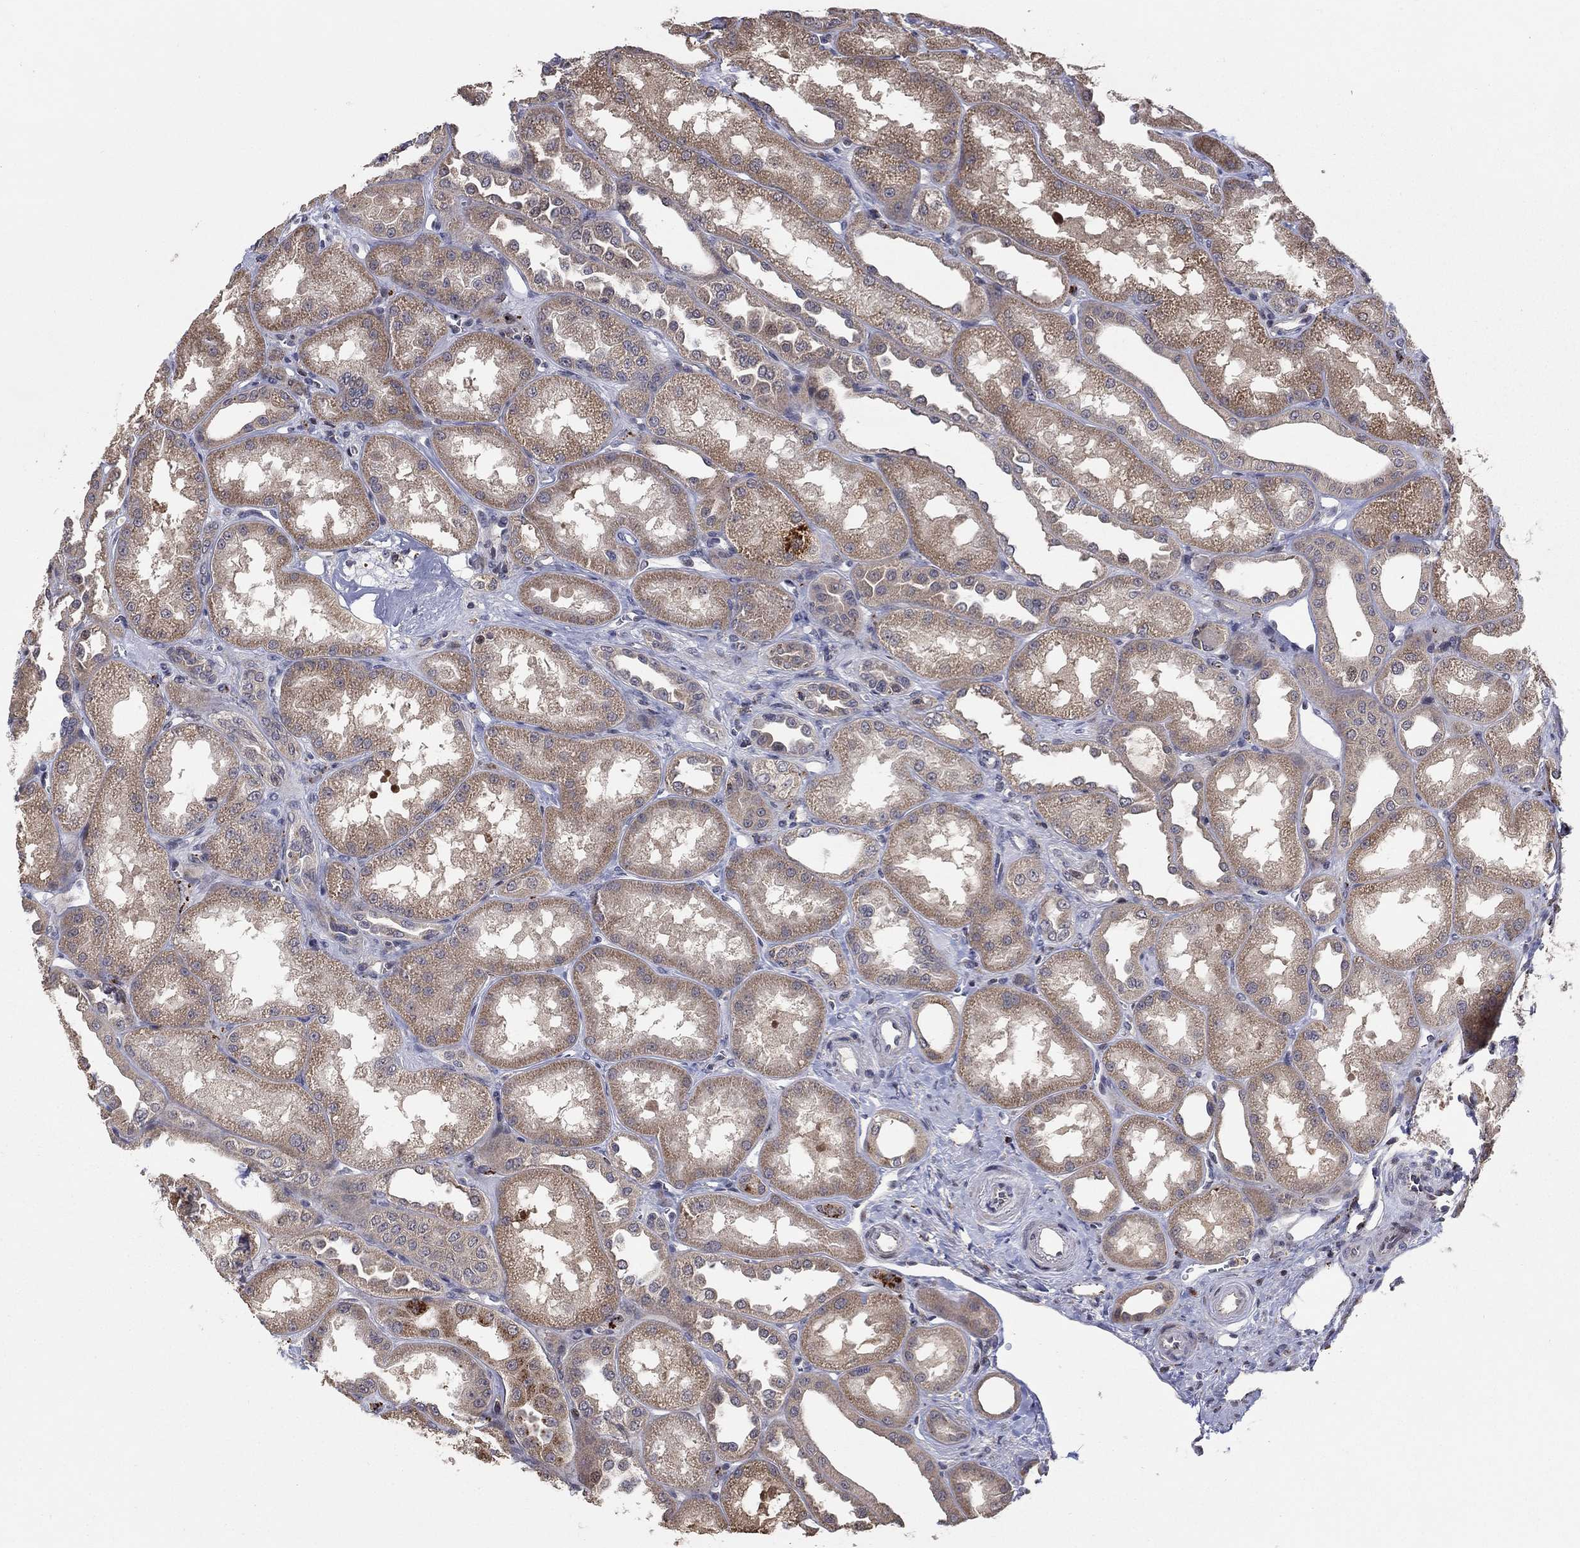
{"staining": {"intensity": "negative", "quantity": "none", "location": "none"}, "tissue": "kidney", "cell_type": "Cells in glomeruli", "image_type": "normal", "snomed": [{"axis": "morphology", "description": "Normal tissue, NOS"}, {"axis": "topography", "description": "Kidney"}], "caption": "An immunohistochemistry (IHC) histopathology image of benign kidney is shown. There is no staining in cells in glomeruli of kidney.", "gene": "LPCAT4", "patient": {"sex": "male", "age": 61}}